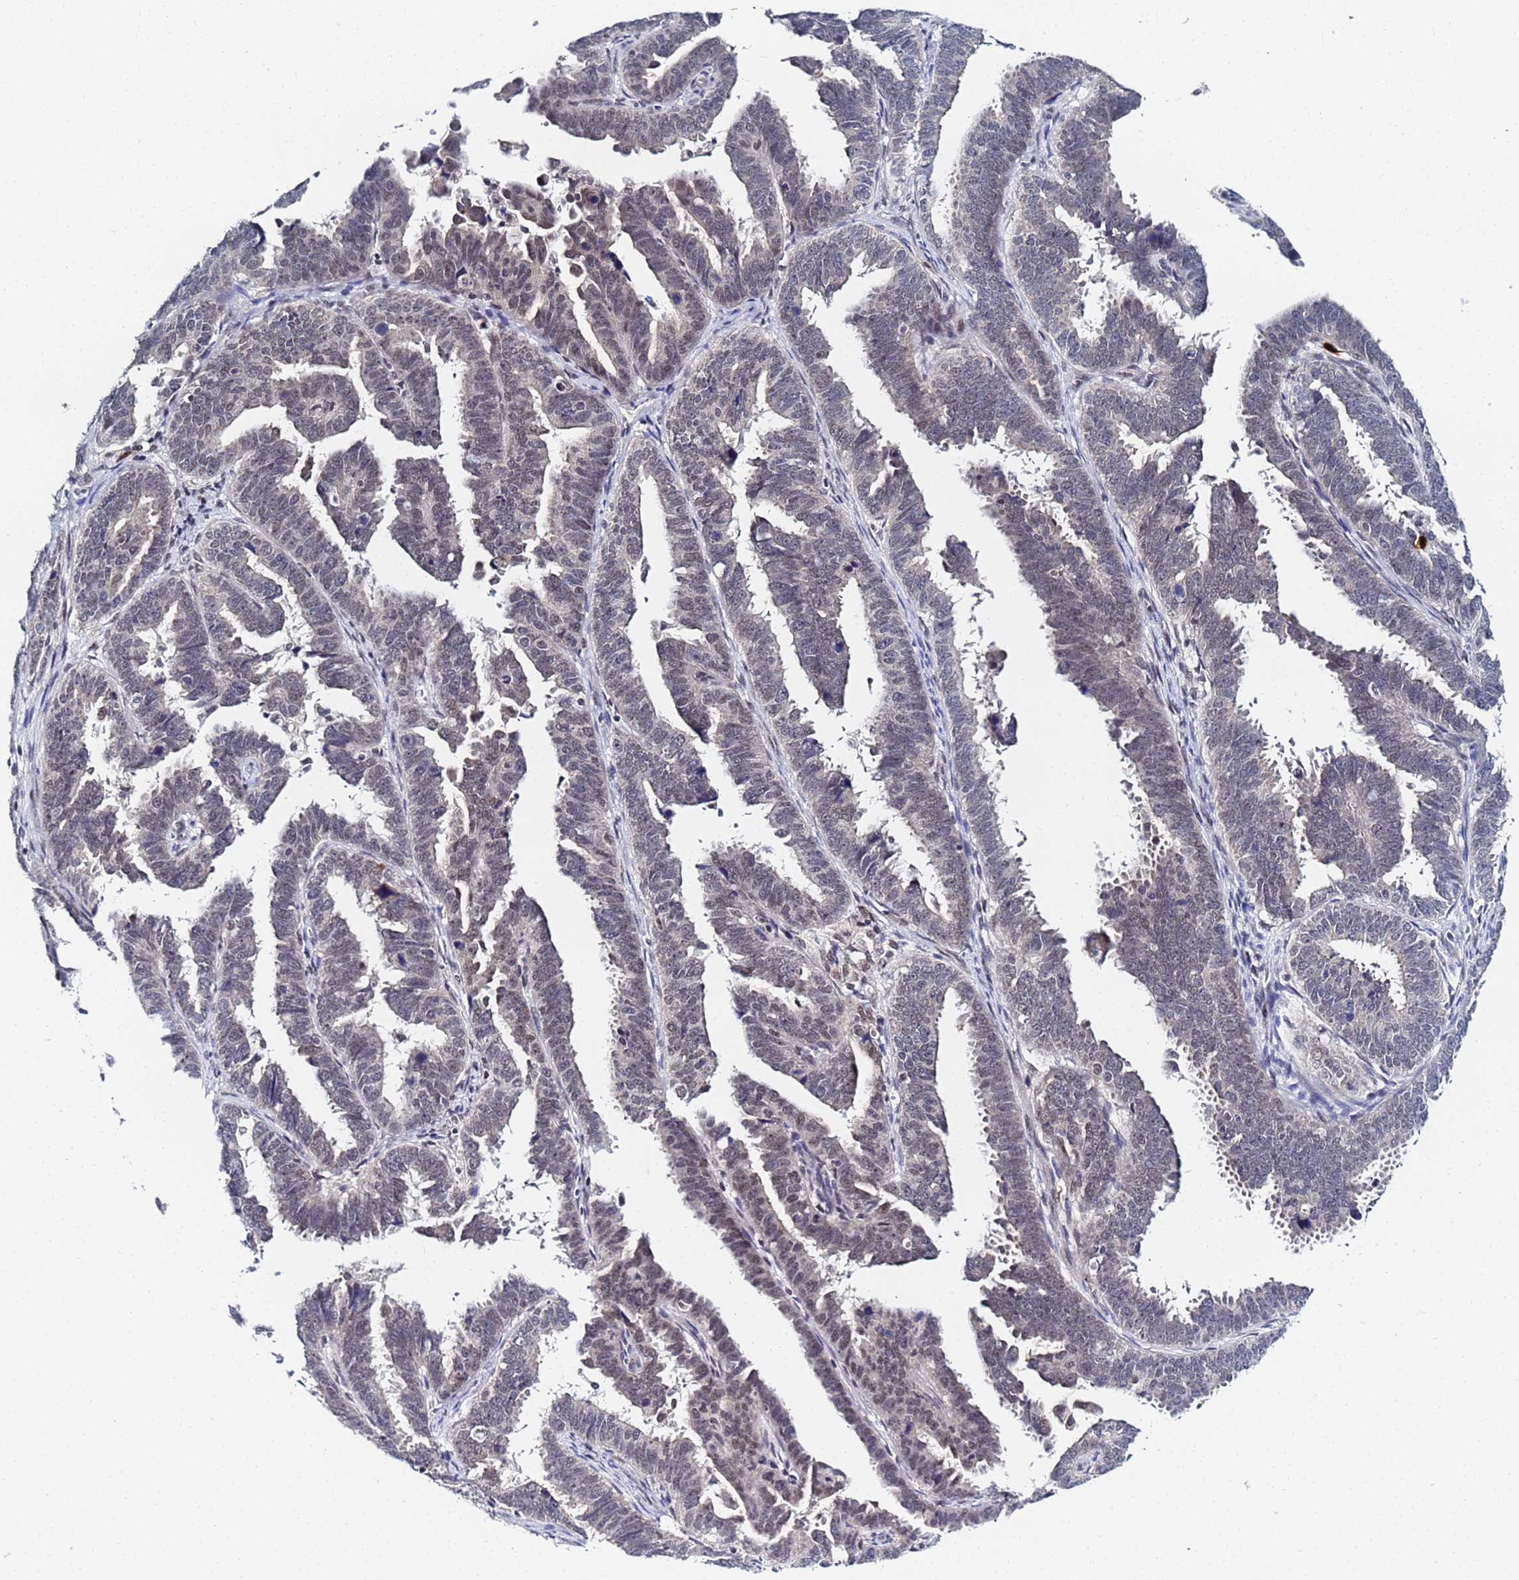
{"staining": {"intensity": "weak", "quantity": "<25%", "location": "nuclear"}, "tissue": "endometrial cancer", "cell_type": "Tumor cells", "image_type": "cancer", "snomed": [{"axis": "morphology", "description": "Adenocarcinoma, NOS"}, {"axis": "topography", "description": "Endometrium"}], "caption": "Endometrial adenocarcinoma was stained to show a protein in brown. There is no significant expression in tumor cells. (DAB (3,3'-diaminobenzidine) IHC with hematoxylin counter stain).", "gene": "MTCL1", "patient": {"sex": "female", "age": 75}}